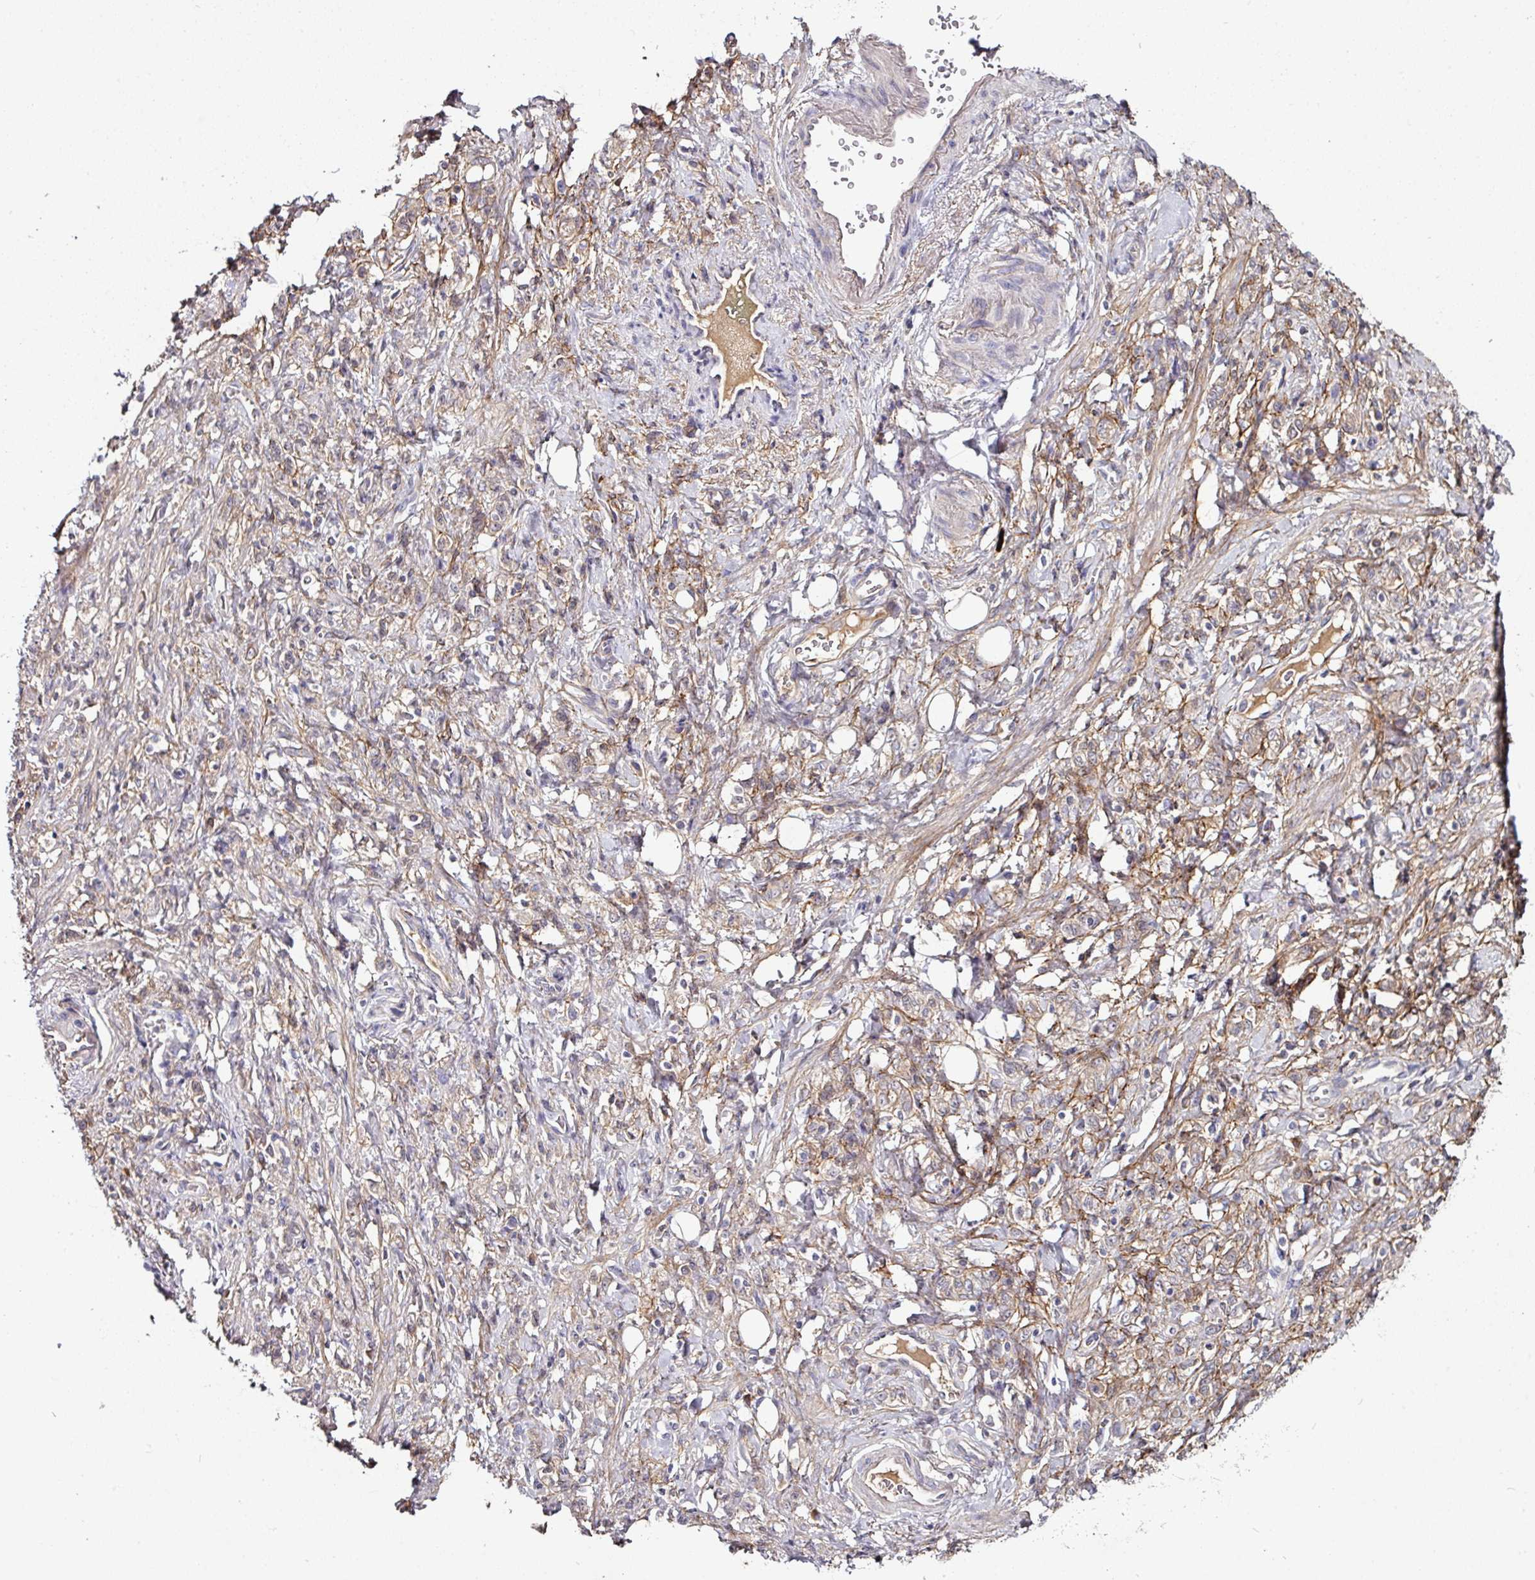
{"staining": {"intensity": "weak", "quantity": "25%-75%", "location": "cytoplasmic/membranous"}, "tissue": "stomach cancer", "cell_type": "Tumor cells", "image_type": "cancer", "snomed": [{"axis": "morphology", "description": "Adenocarcinoma, NOS"}, {"axis": "topography", "description": "Stomach"}], "caption": "Immunohistochemical staining of stomach adenocarcinoma reveals low levels of weak cytoplasmic/membranous protein expression in approximately 25%-75% of tumor cells.", "gene": "CTDSP2", "patient": {"sex": "male", "age": 77}}